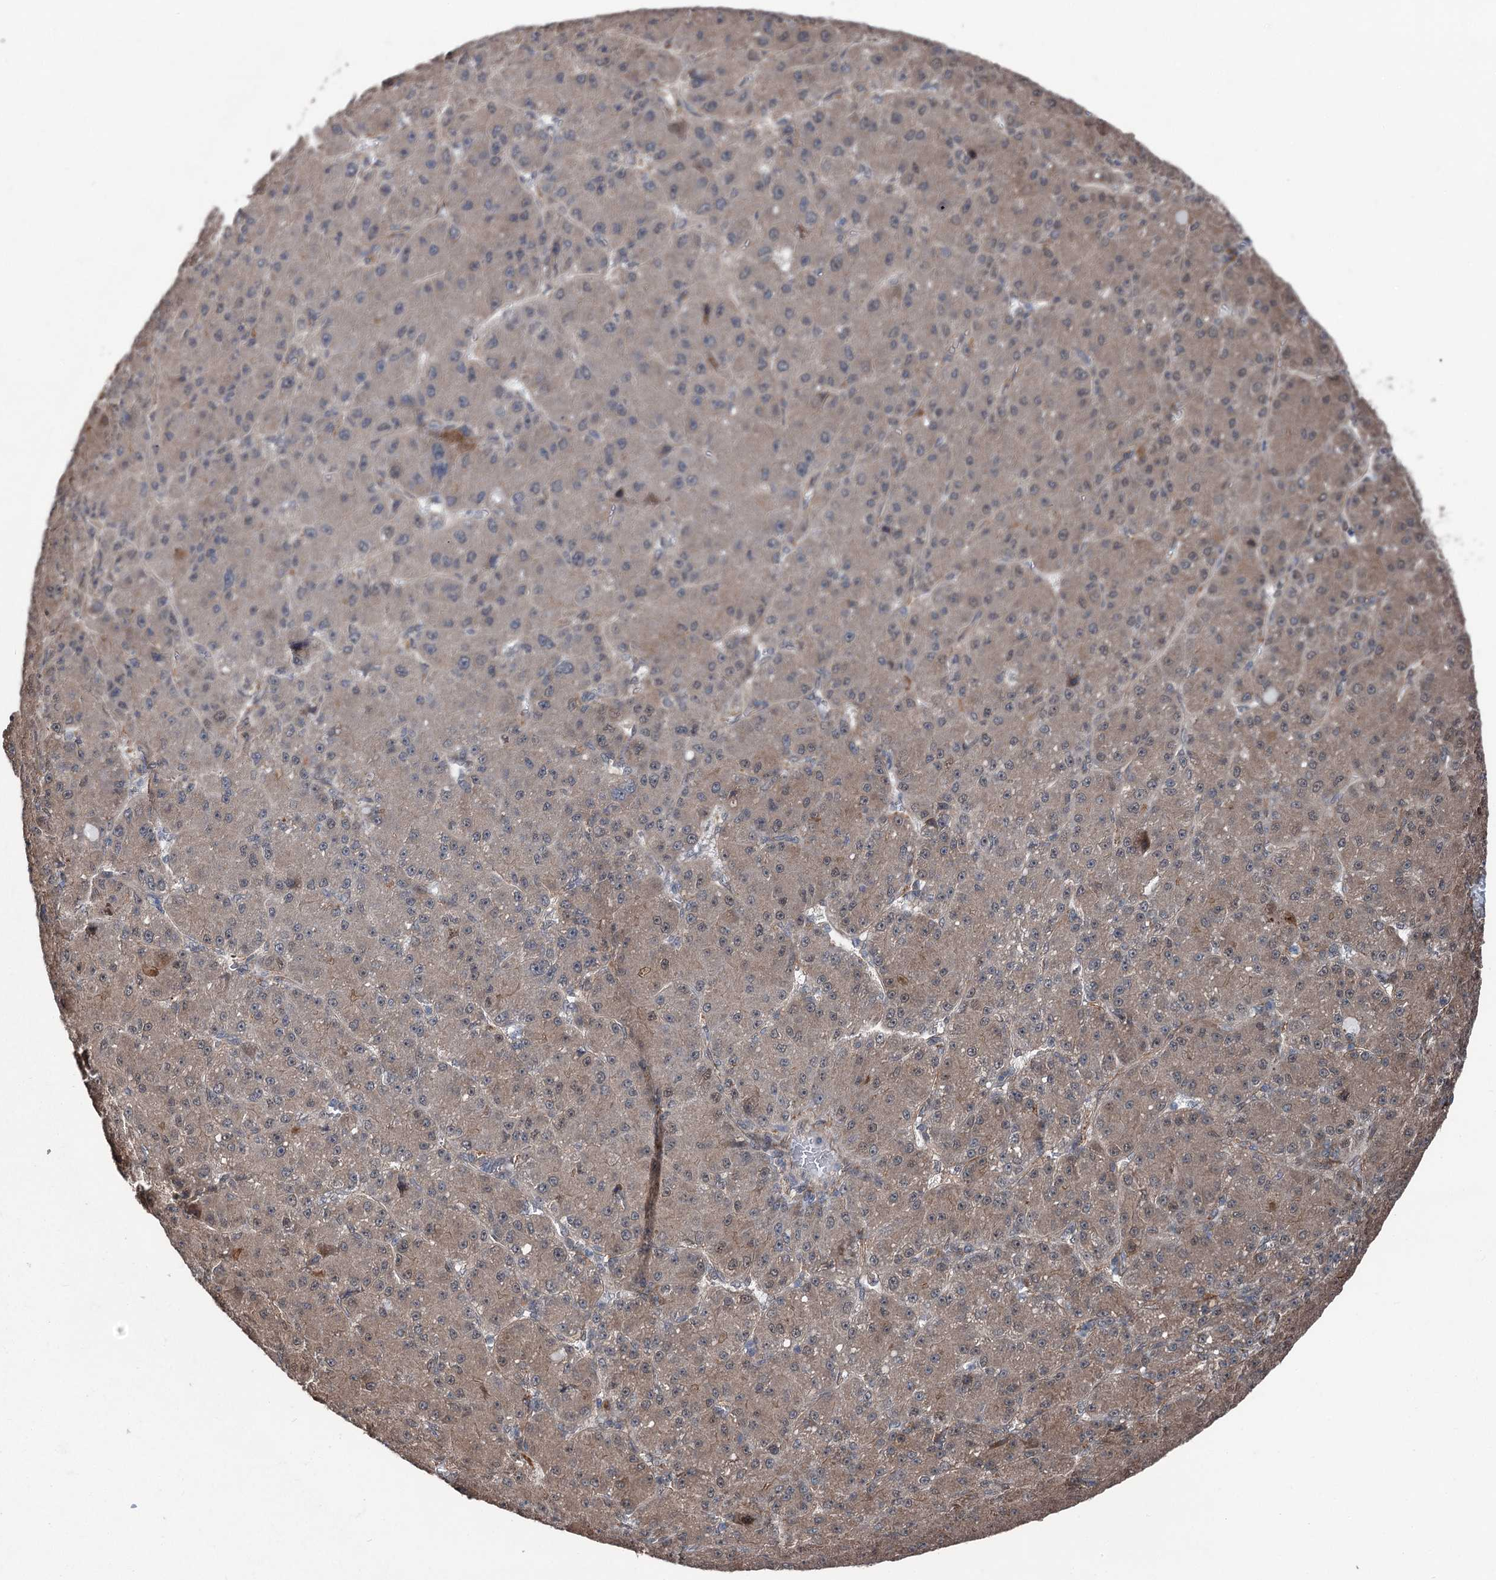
{"staining": {"intensity": "moderate", "quantity": ">75%", "location": "cytoplasmic/membranous"}, "tissue": "liver cancer", "cell_type": "Tumor cells", "image_type": "cancer", "snomed": [{"axis": "morphology", "description": "Carcinoma, Hepatocellular, NOS"}, {"axis": "topography", "description": "Liver"}], "caption": "Immunohistochemistry (IHC) image of human liver cancer (hepatocellular carcinoma) stained for a protein (brown), which reveals medium levels of moderate cytoplasmic/membranous positivity in about >75% of tumor cells.", "gene": "PSMD13", "patient": {"sex": "male", "age": 67}}